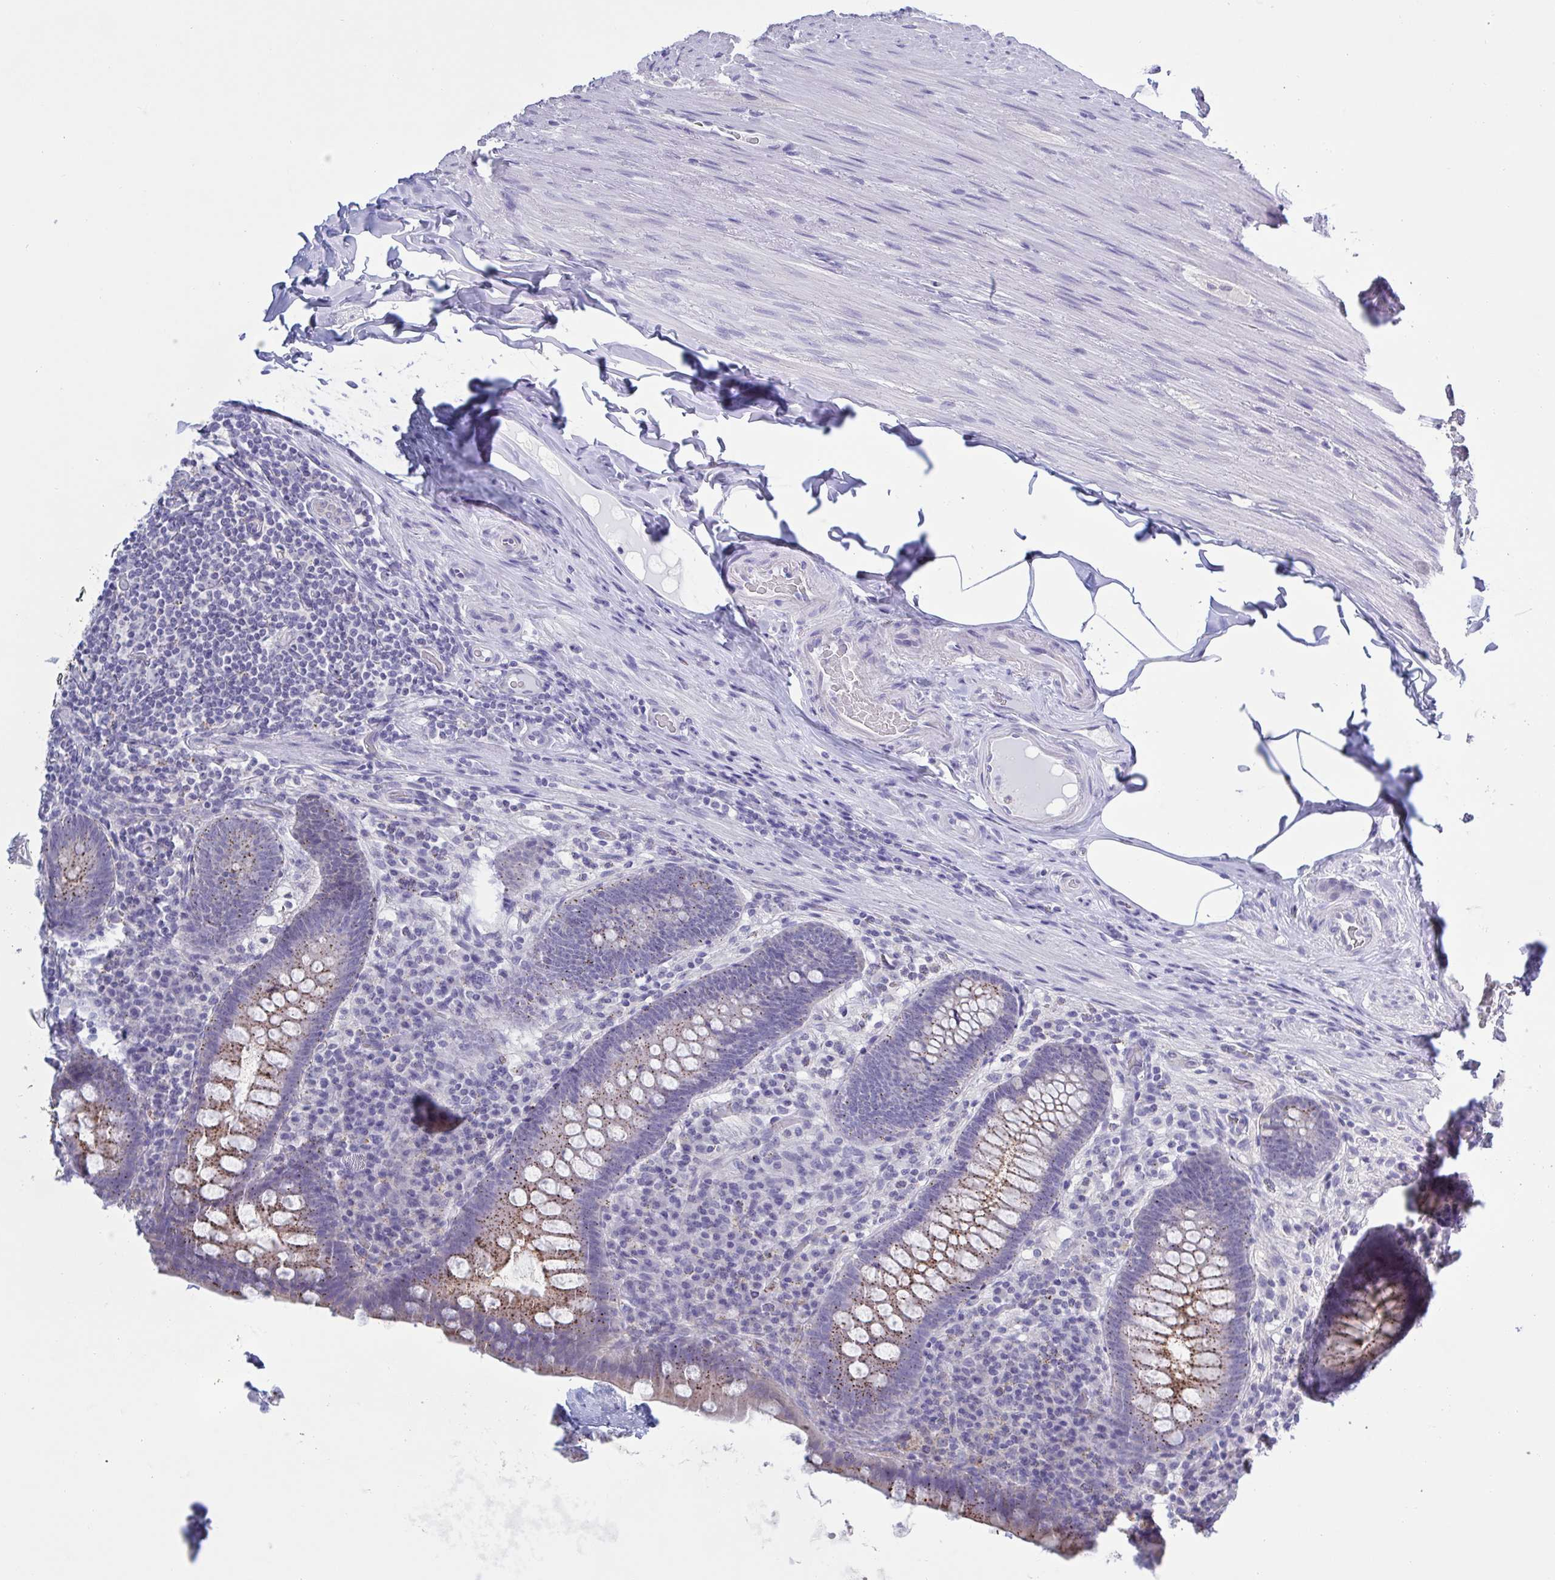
{"staining": {"intensity": "moderate", "quantity": "25%-75%", "location": "cytoplasmic/membranous"}, "tissue": "appendix", "cell_type": "Glandular cells", "image_type": "normal", "snomed": [{"axis": "morphology", "description": "Normal tissue, NOS"}, {"axis": "topography", "description": "Appendix"}], "caption": "A high-resolution image shows immunohistochemistry (IHC) staining of unremarkable appendix, which exhibits moderate cytoplasmic/membranous staining in about 25%-75% of glandular cells. (DAB IHC, brown staining for protein, blue staining for nuclei).", "gene": "CHMP5", "patient": {"sex": "male", "age": 71}}